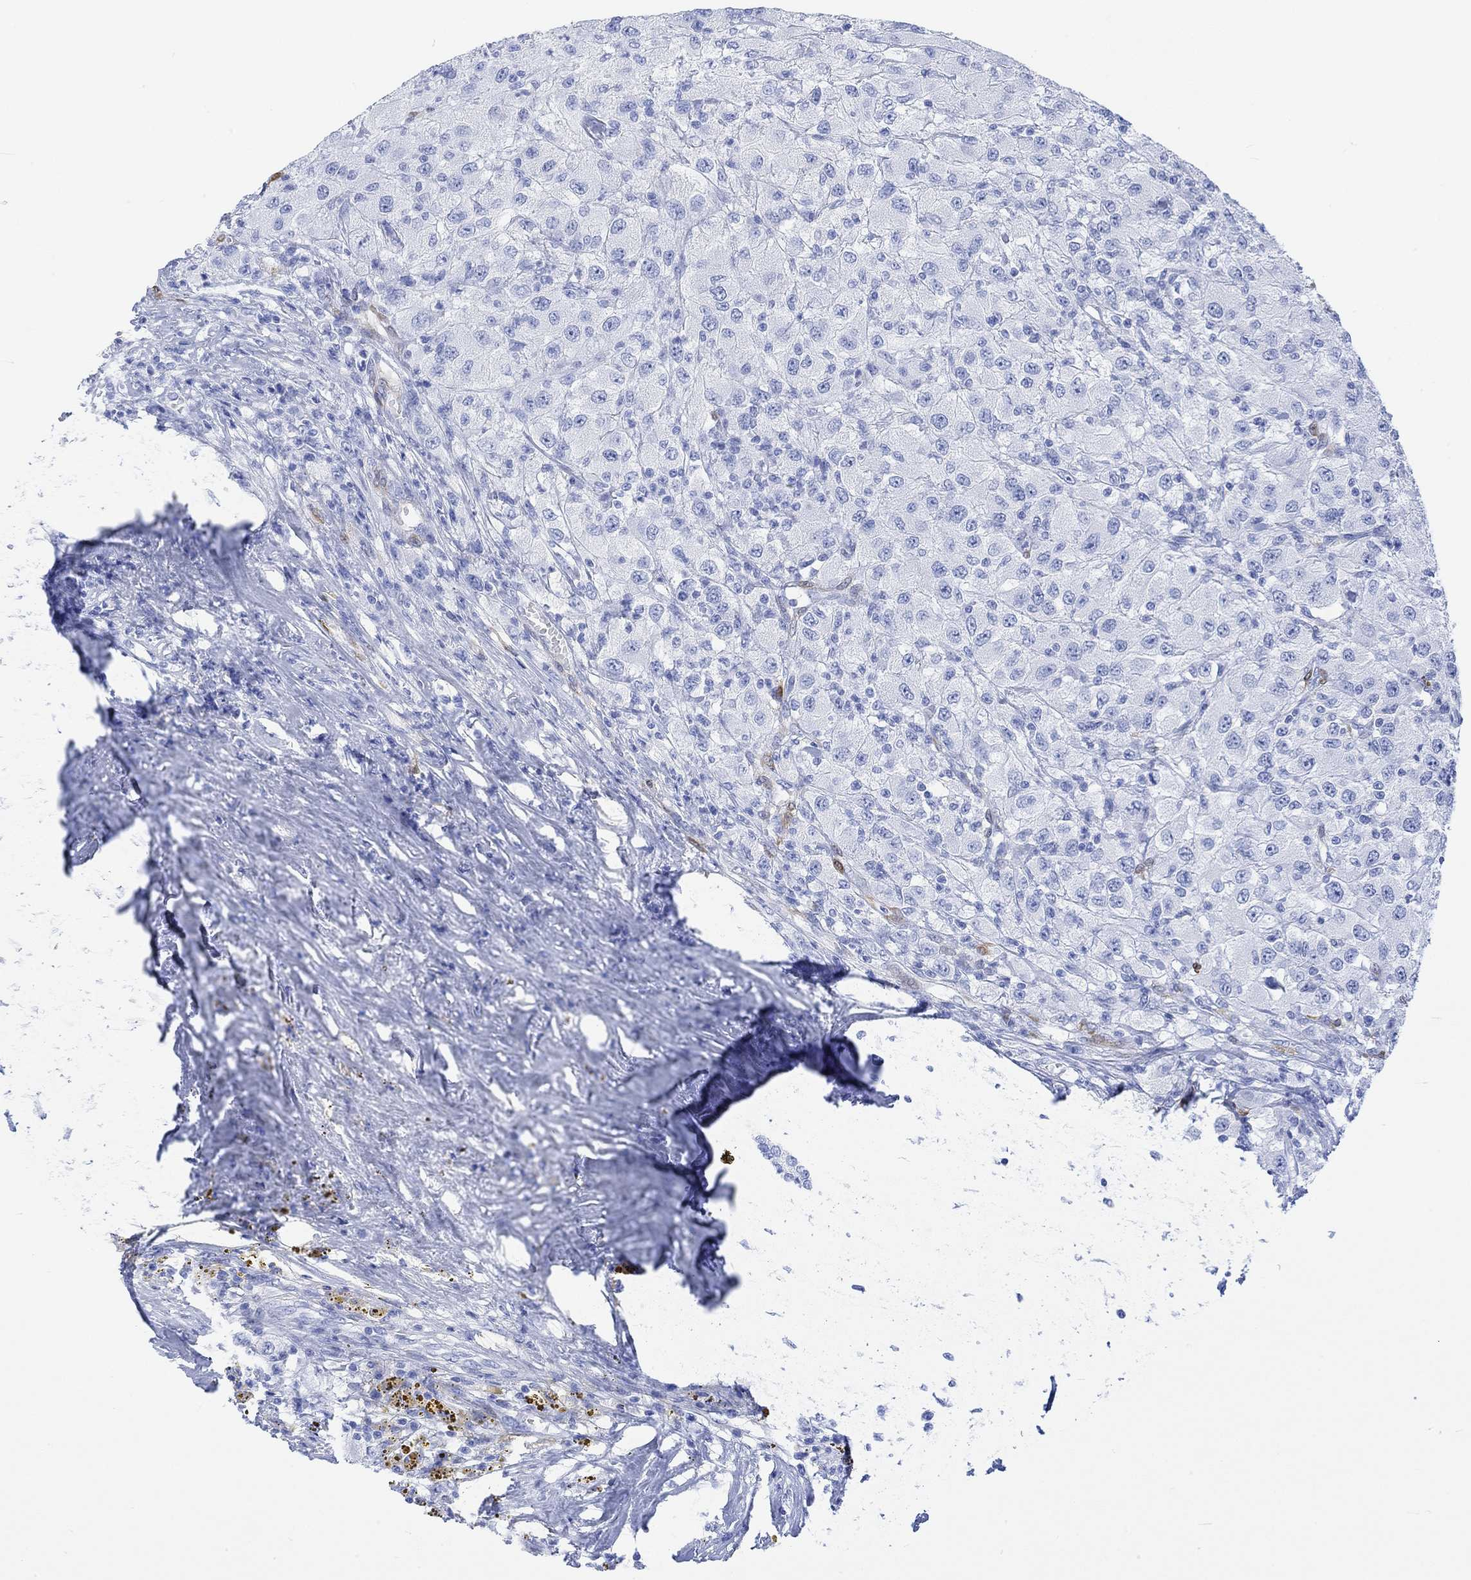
{"staining": {"intensity": "negative", "quantity": "none", "location": "none"}, "tissue": "renal cancer", "cell_type": "Tumor cells", "image_type": "cancer", "snomed": [{"axis": "morphology", "description": "Adenocarcinoma, NOS"}, {"axis": "topography", "description": "Kidney"}], "caption": "DAB (3,3'-diaminobenzidine) immunohistochemical staining of renal cancer (adenocarcinoma) exhibits no significant expression in tumor cells.", "gene": "TPPP3", "patient": {"sex": "female", "age": 67}}